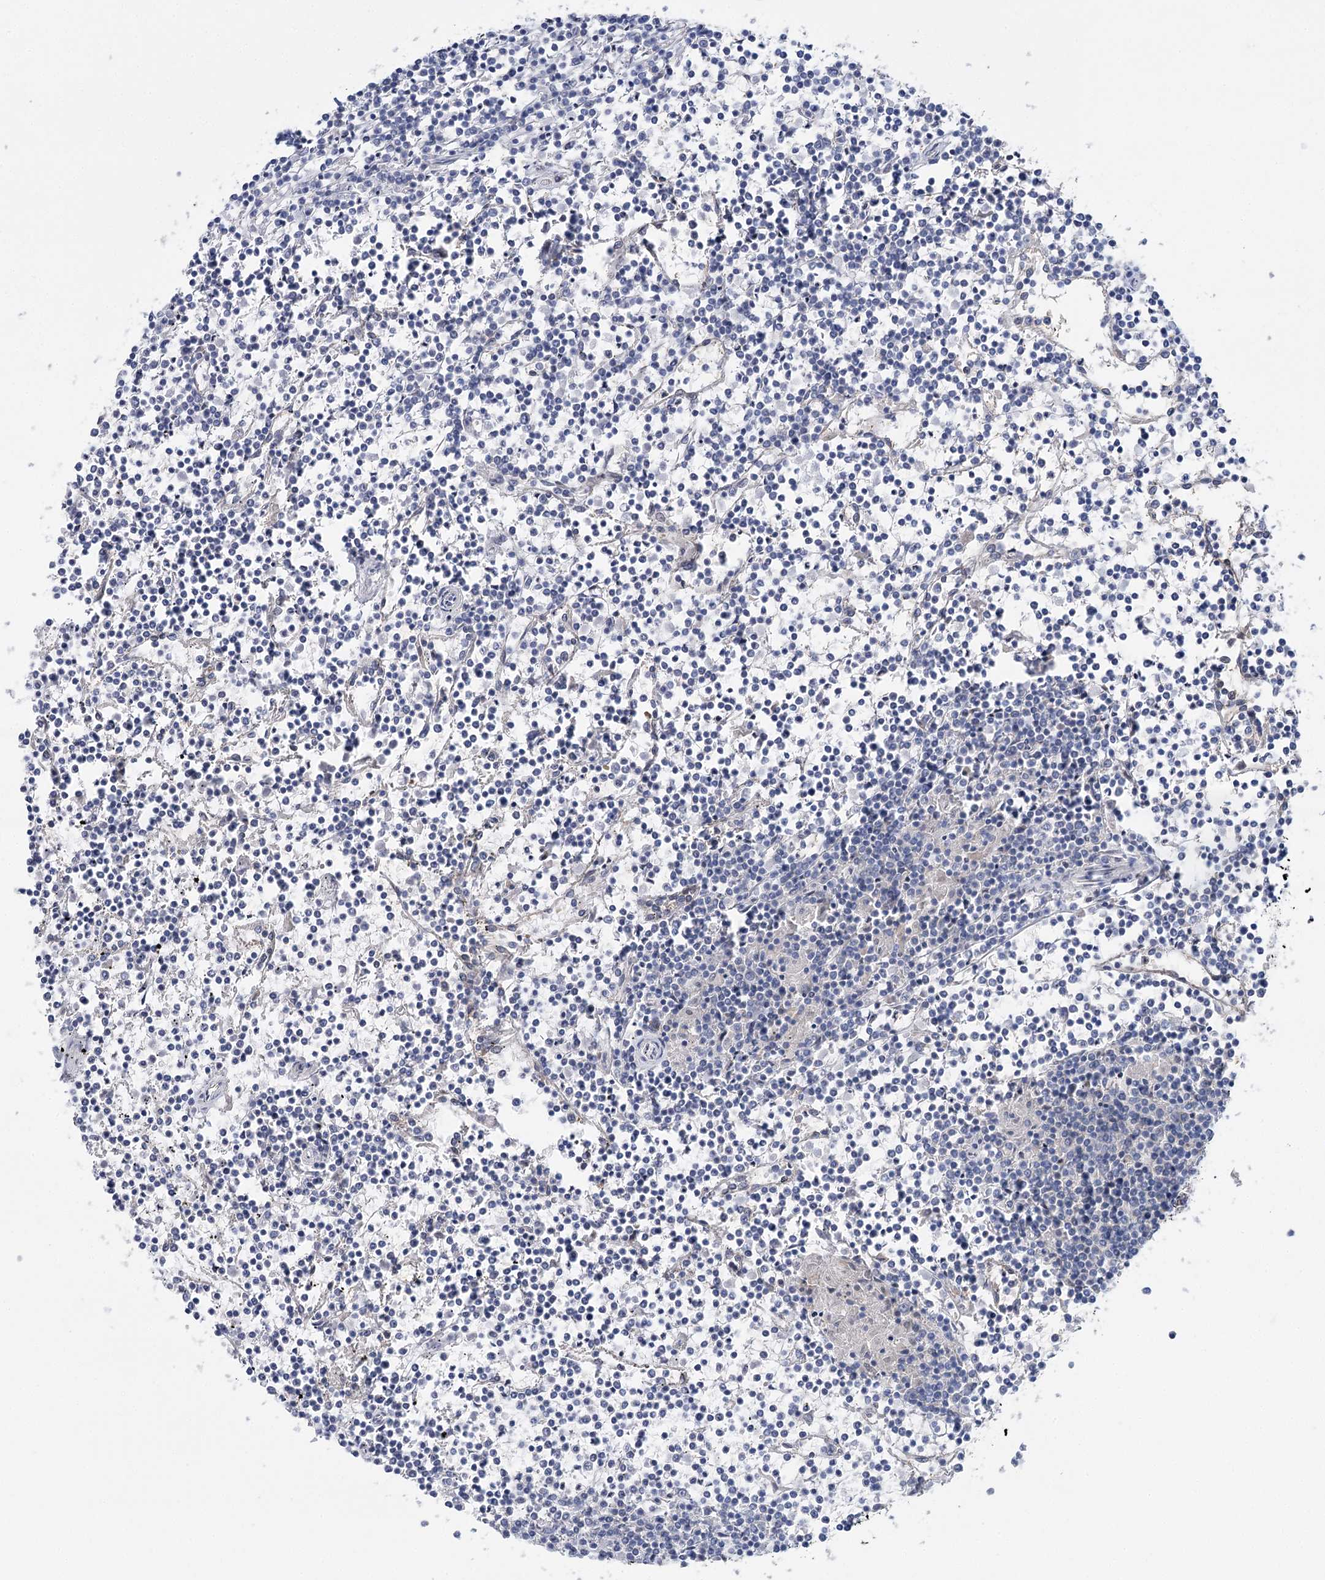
{"staining": {"intensity": "negative", "quantity": "none", "location": "none"}, "tissue": "lymphoma", "cell_type": "Tumor cells", "image_type": "cancer", "snomed": [{"axis": "morphology", "description": "Malignant lymphoma, non-Hodgkin's type, Low grade"}, {"axis": "topography", "description": "Spleen"}], "caption": "A micrograph of lymphoma stained for a protein shows no brown staining in tumor cells.", "gene": "LRRC14B", "patient": {"sex": "female", "age": 19}}